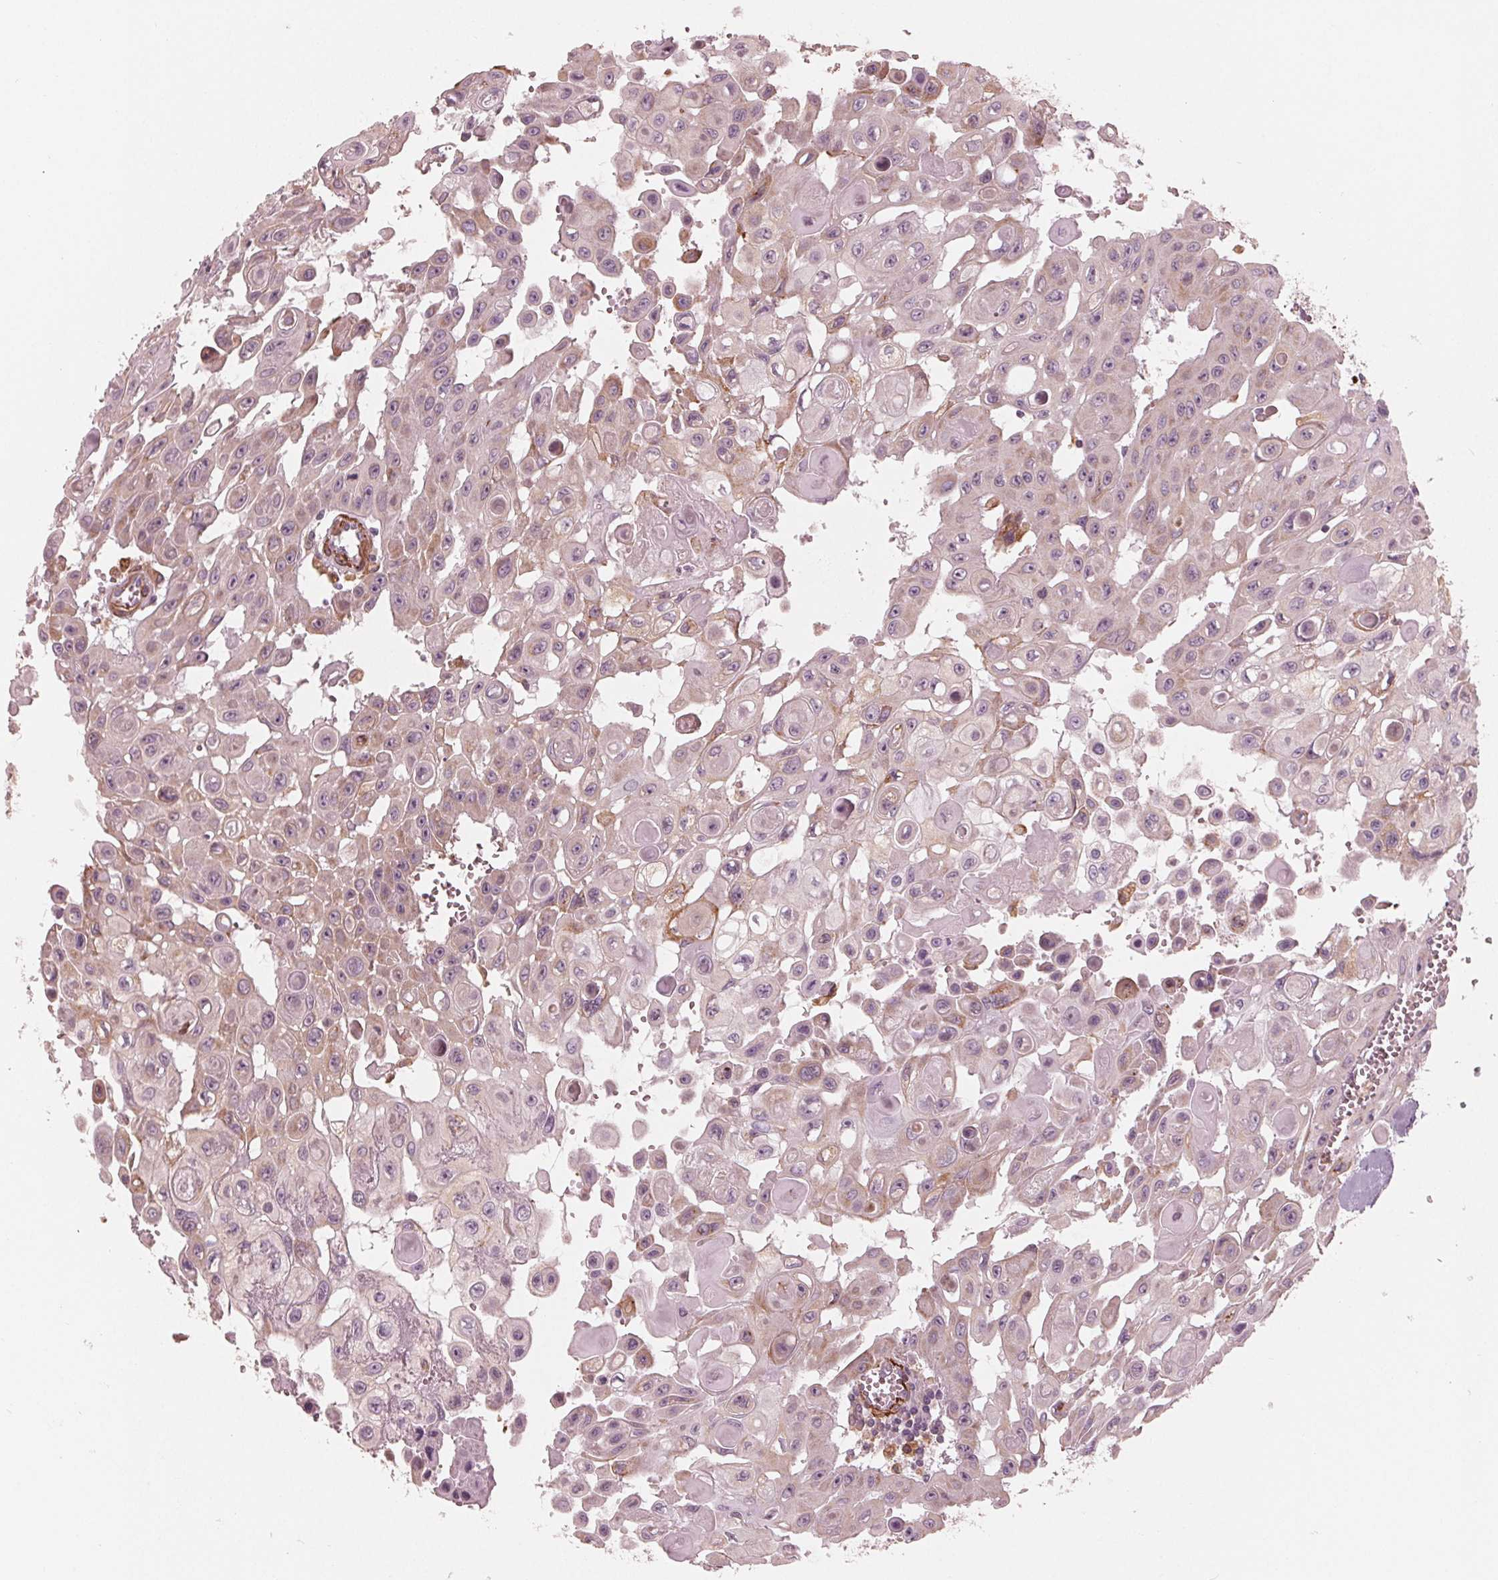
{"staining": {"intensity": "weak", "quantity": "<25%", "location": "nuclear"}, "tissue": "head and neck cancer", "cell_type": "Tumor cells", "image_type": "cancer", "snomed": [{"axis": "morphology", "description": "Adenocarcinoma, NOS"}, {"axis": "topography", "description": "Head-Neck"}], "caption": "Immunohistochemistry of adenocarcinoma (head and neck) reveals no expression in tumor cells. (DAB immunohistochemistry visualized using brightfield microscopy, high magnification).", "gene": "MIER3", "patient": {"sex": "male", "age": 73}}